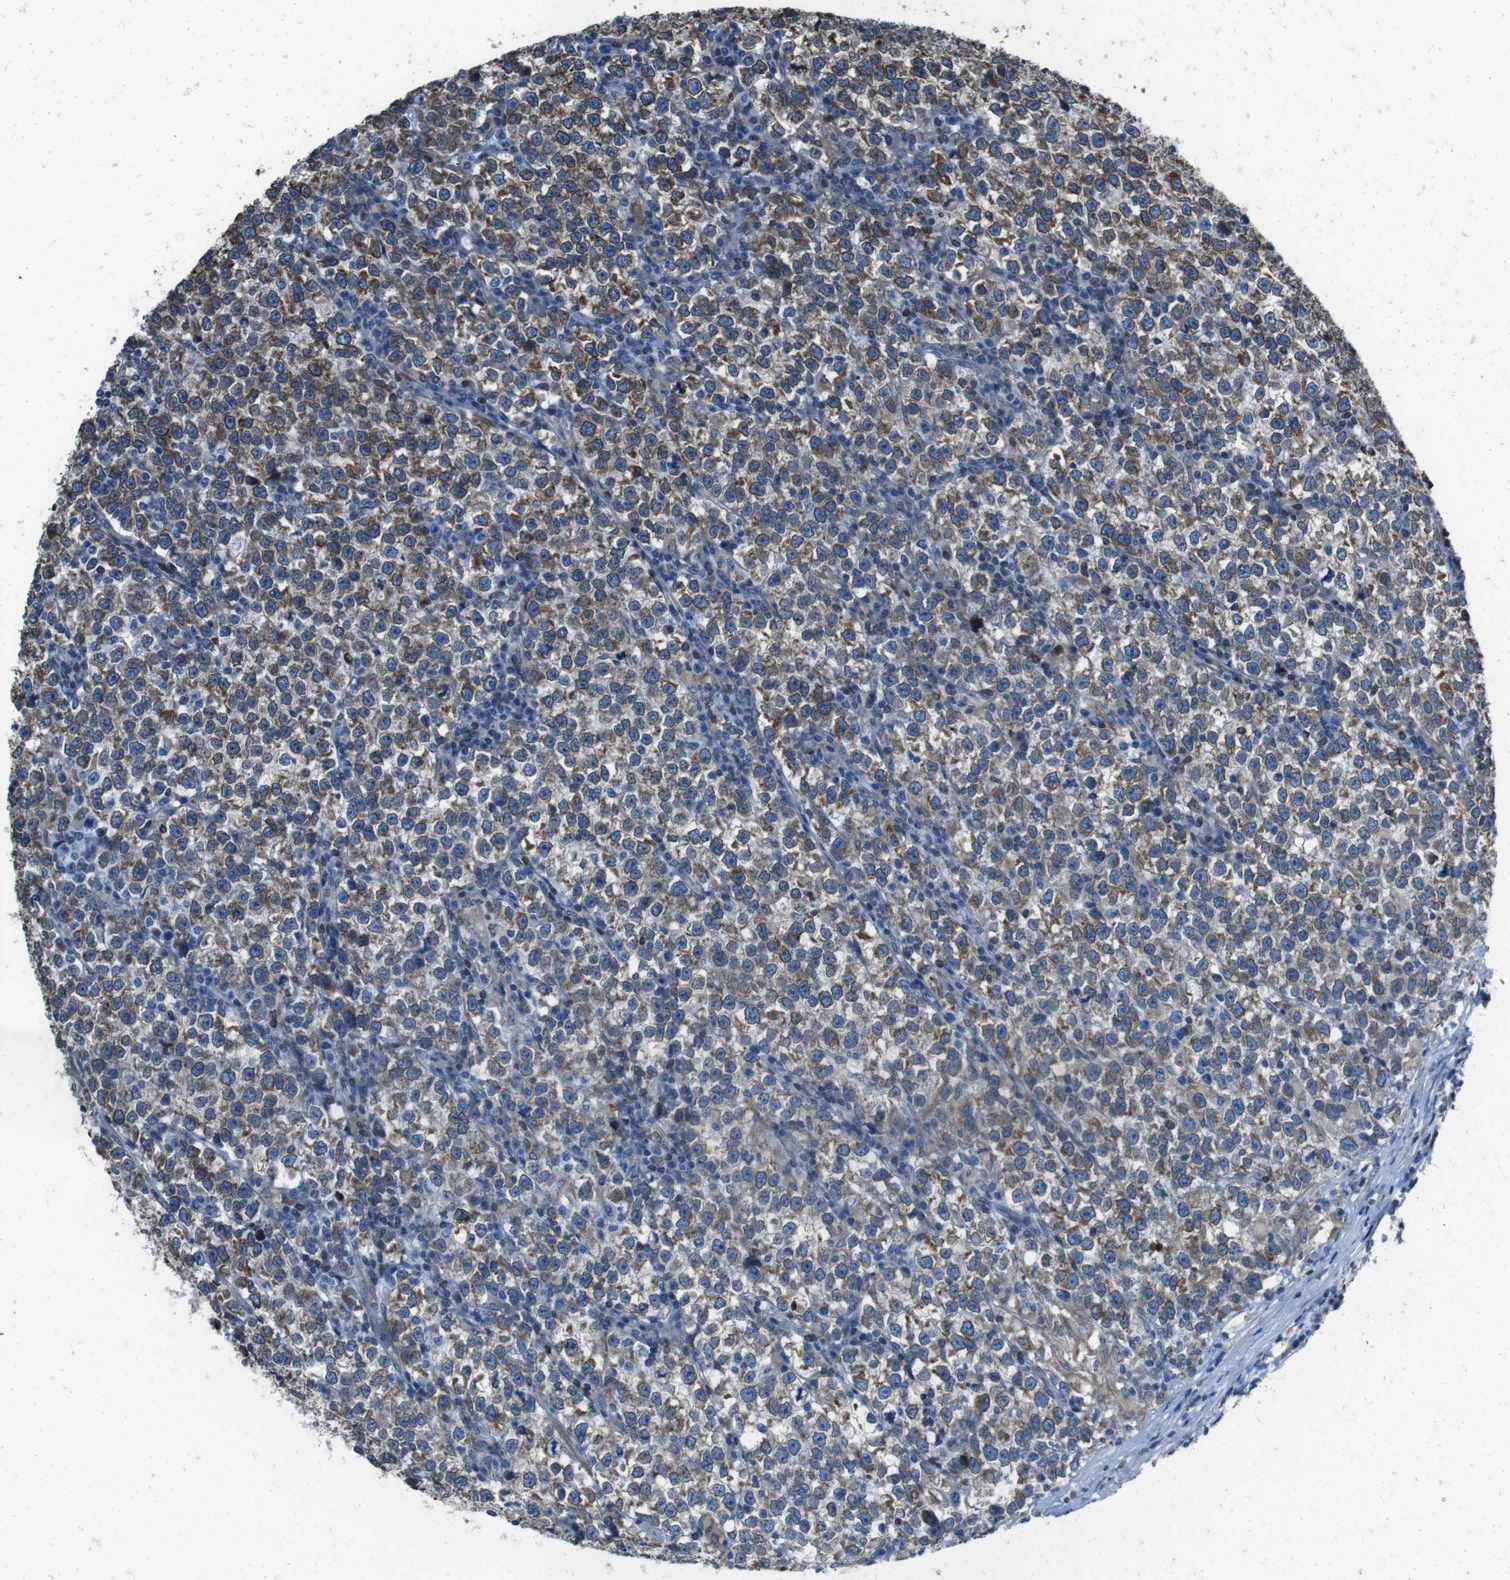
{"staining": {"intensity": "strong", "quantity": ">75%", "location": "cytoplasmic/membranous"}, "tissue": "testis cancer", "cell_type": "Tumor cells", "image_type": "cancer", "snomed": [{"axis": "morphology", "description": "Normal tissue, NOS"}, {"axis": "morphology", "description": "Seminoma, NOS"}, {"axis": "topography", "description": "Testis"}], "caption": "The micrograph shows a brown stain indicating the presence of a protein in the cytoplasmic/membranous of tumor cells in testis cancer (seminoma). (IHC, brightfield microscopy, high magnification).", "gene": "APMAP", "patient": {"sex": "male", "age": 43}}